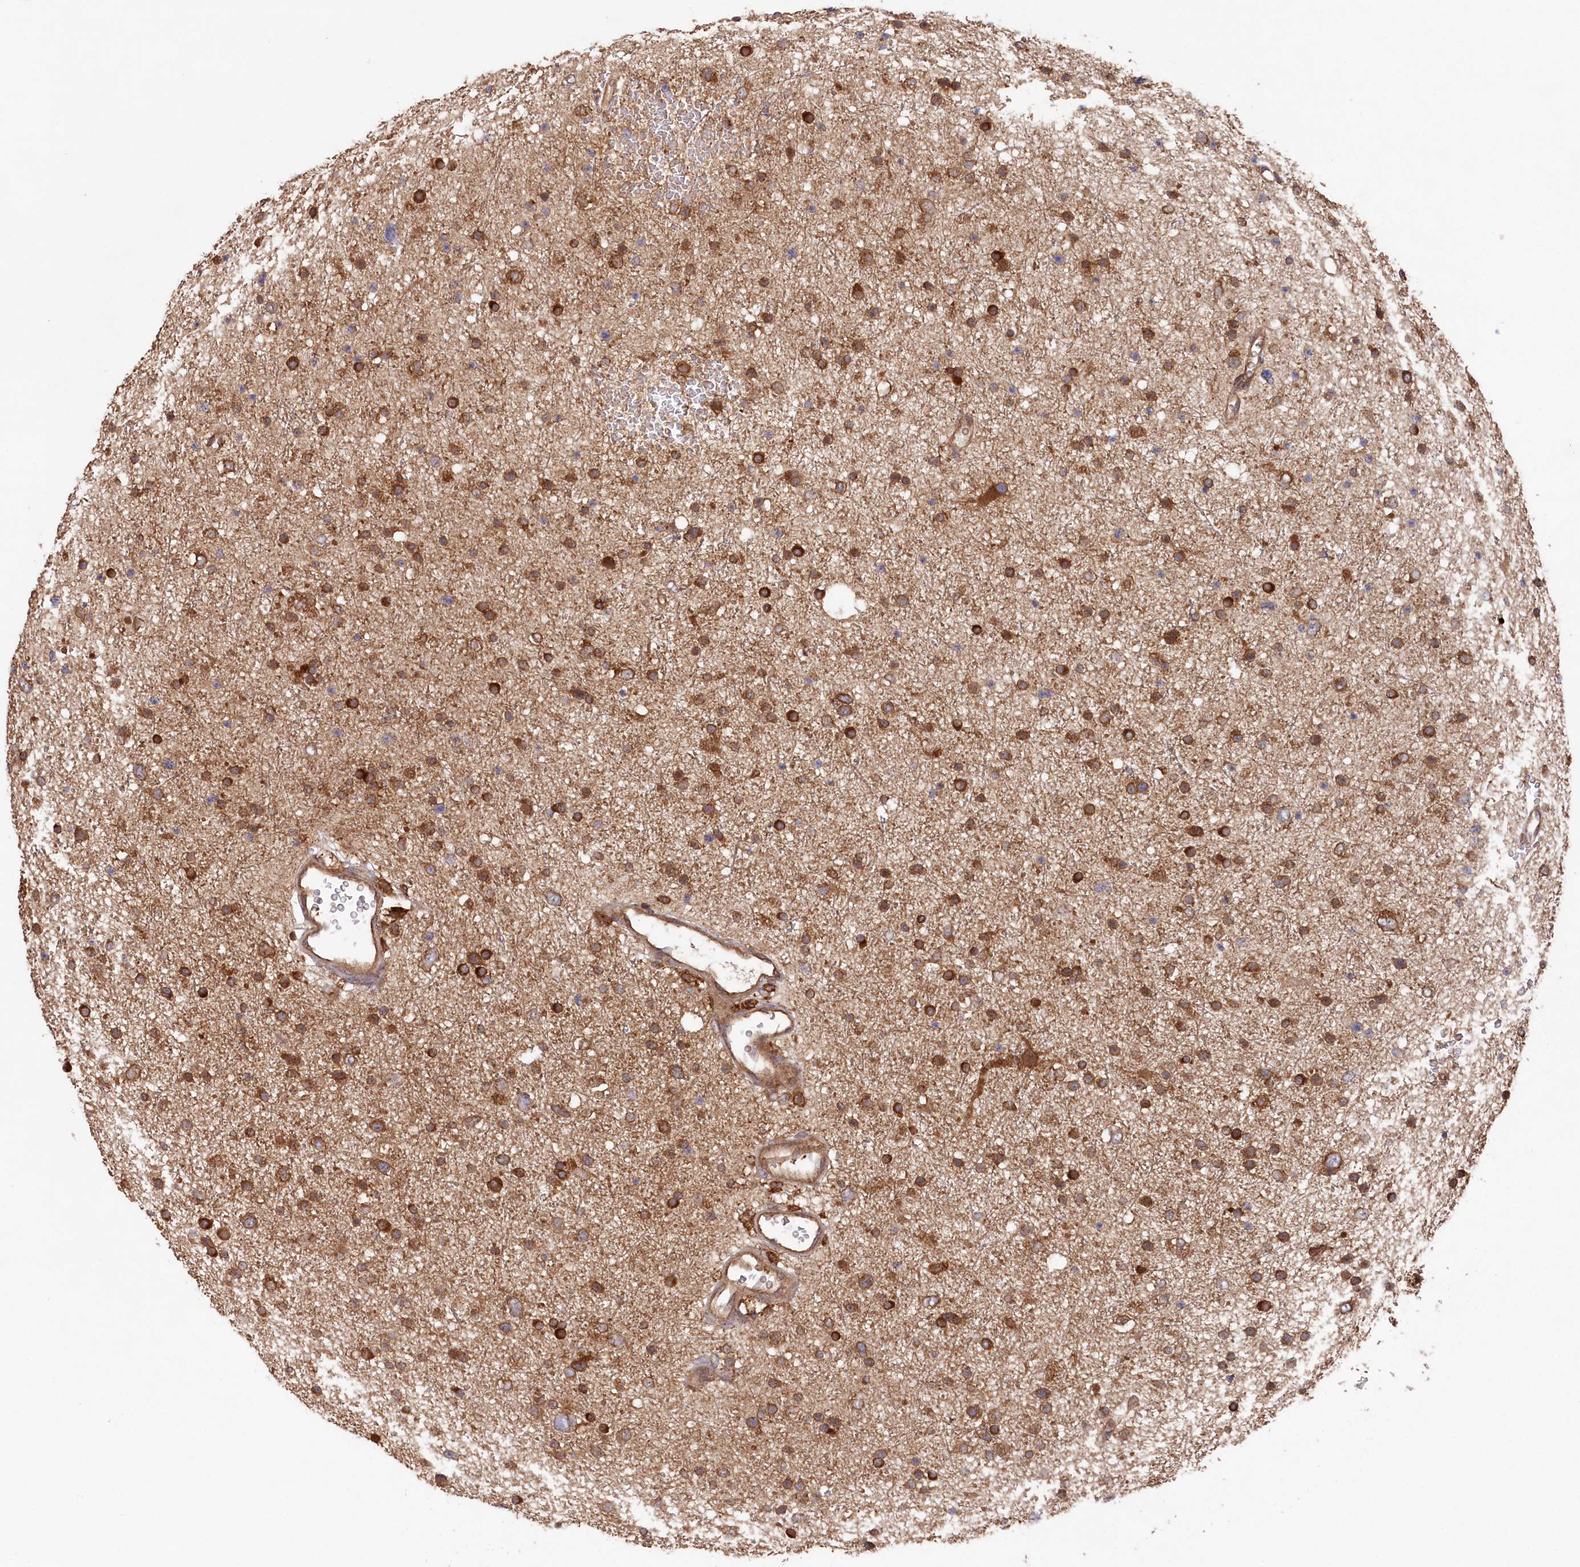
{"staining": {"intensity": "moderate", "quantity": ">75%", "location": "cytoplasmic/membranous"}, "tissue": "glioma", "cell_type": "Tumor cells", "image_type": "cancer", "snomed": [{"axis": "morphology", "description": "Glioma, malignant, Low grade"}, {"axis": "topography", "description": "Brain"}], "caption": "Immunohistochemistry (IHC) (DAB) staining of human glioma shows moderate cytoplasmic/membranous protein expression in approximately >75% of tumor cells. Using DAB (3,3'-diaminobenzidine) (brown) and hematoxylin (blue) stains, captured at high magnification using brightfield microscopy.", "gene": "PPP1R21", "patient": {"sex": "female", "age": 37}}